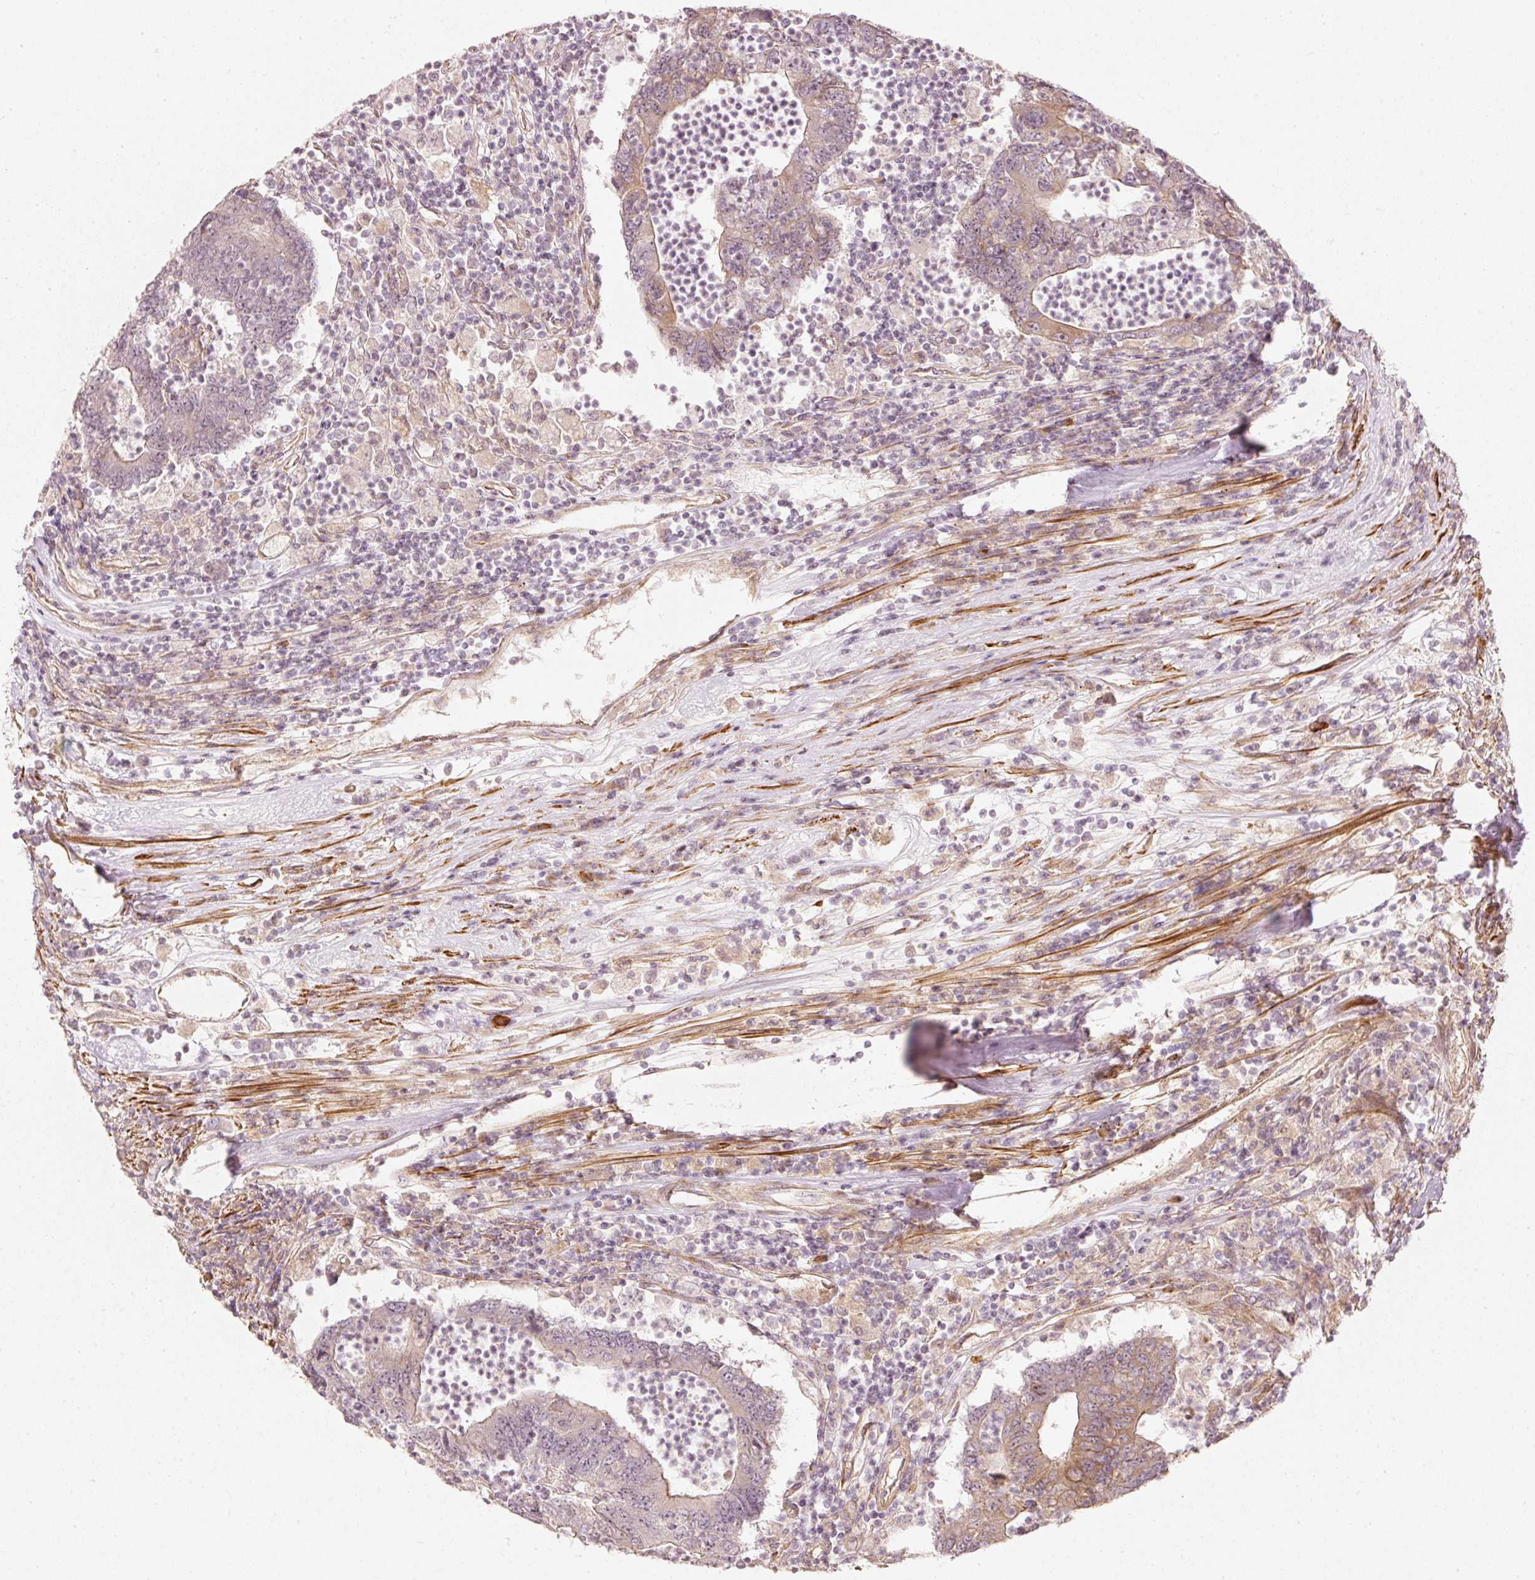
{"staining": {"intensity": "moderate", "quantity": "25%-75%", "location": "cytoplasmic/membranous"}, "tissue": "colorectal cancer", "cell_type": "Tumor cells", "image_type": "cancer", "snomed": [{"axis": "morphology", "description": "Adenocarcinoma, NOS"}, {"axis": "topography", "description": "Colon"}], "caption": "Brown immunohistochemical staining in human adenocarcinoma (colorectal) exhibits moderate cytoplasmic/membranous staining in about 25%-75% of tumor cells.", "gene": "KCNQ1", "patient": {"sex": "female", "age": 48}}